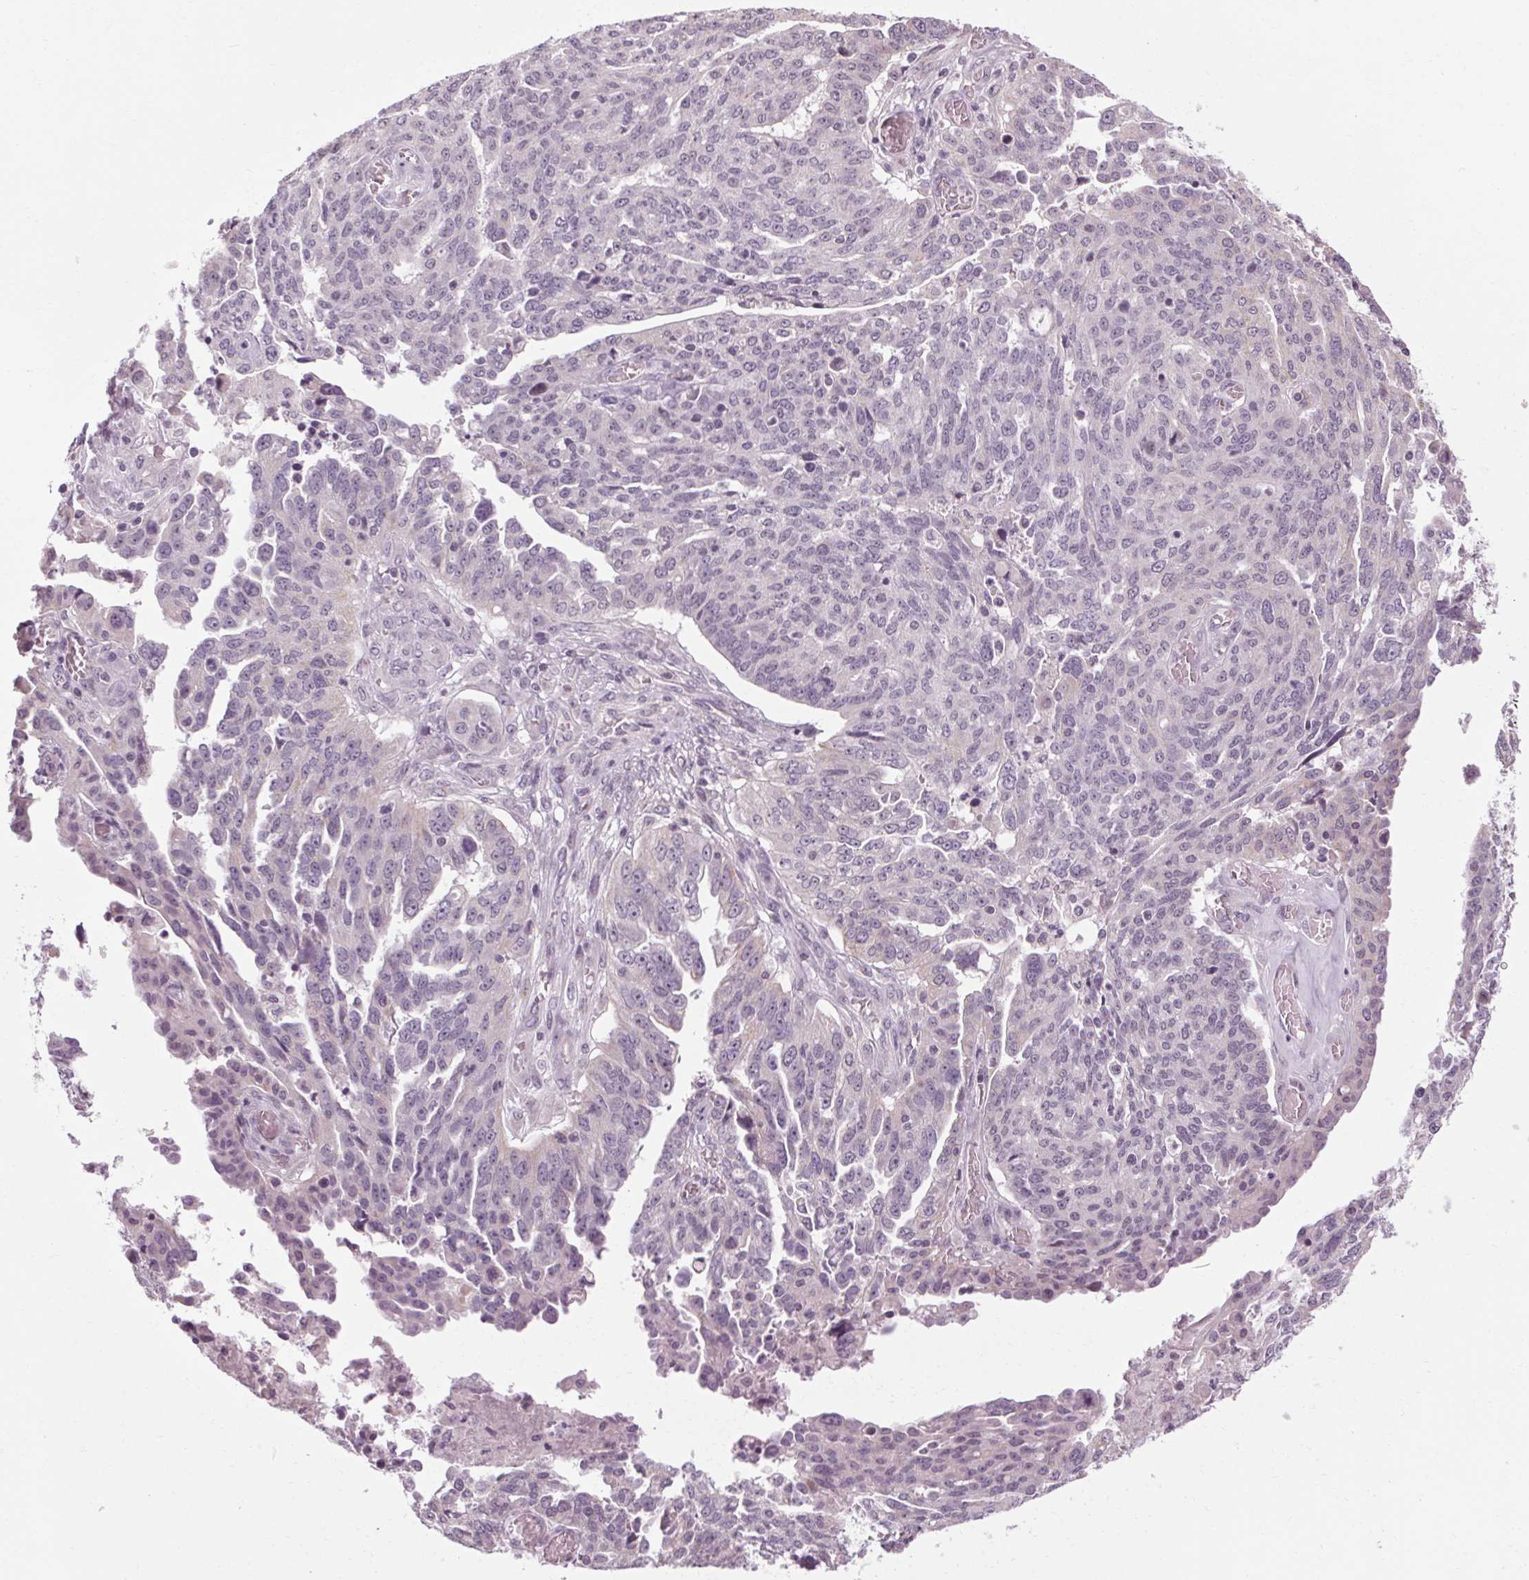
{"staining": {"intensity": "negative", "quantity": "none", "location": "none"}, "tissue": "ovarian cancer", "cell_type": "Tumor cells", "image_type": "cancer", "snomed": [{"axis": "morphology", "description": "Cystadenocarcinoma, serous, NOS"}, {"axis": "topography", "description": "Ovary"}], "caption": "Tumor cells are negative for brown protein staining in serous cystadenocarcinoma (ovarian). Brightfield microscopy of immunohistochemistry (IHC) stained with DAB (brown) and hematoxylin (blue), captured at high magnification.", "gene": "KLHL40", "patient": {"sex": "female", "age": 67}}